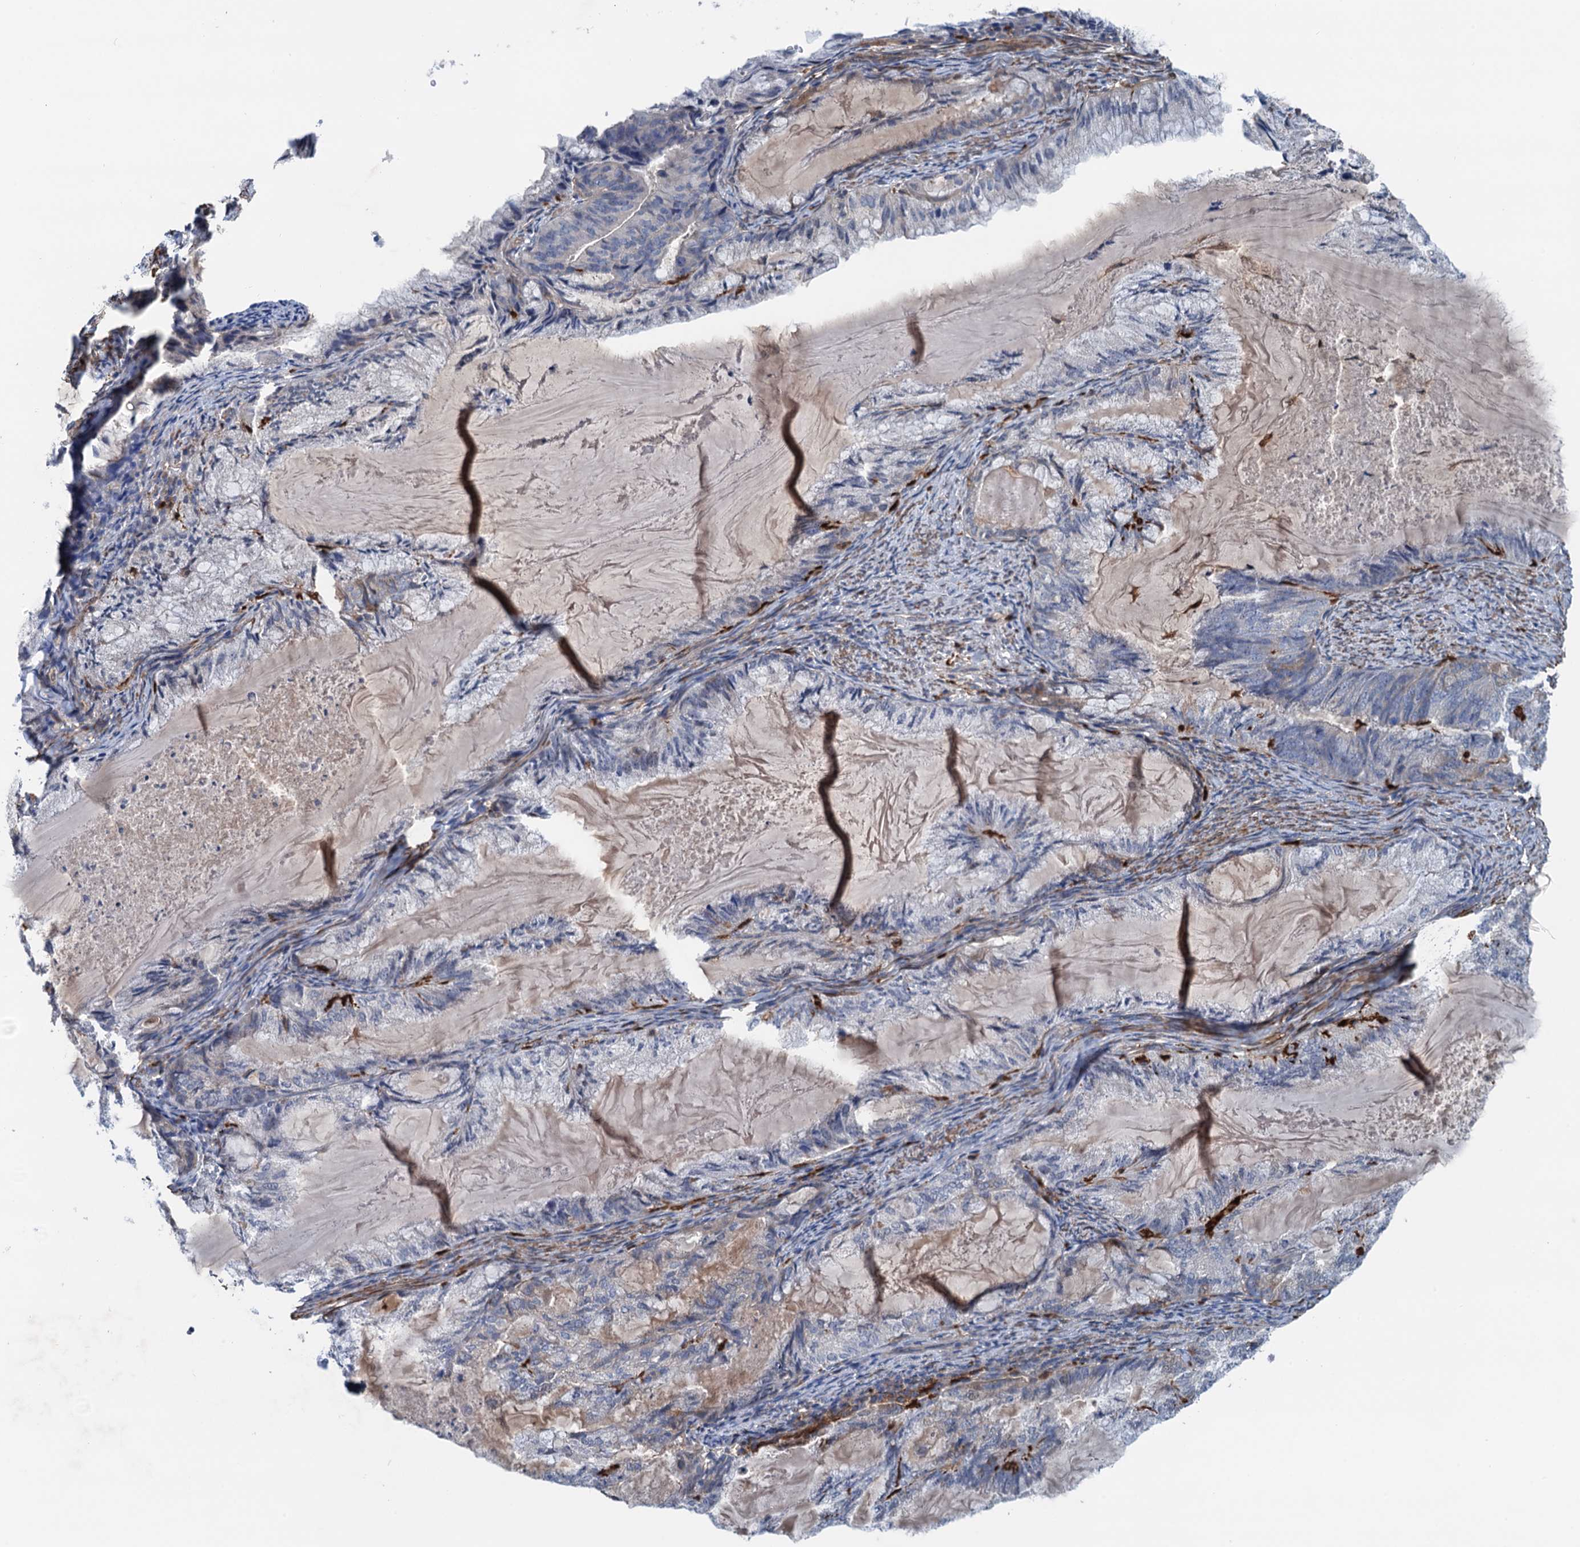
{"staining": {"intensity": "negative", "quantity": "none", "location": "none"}, "tissue": "endometrial cancer", "cell_type": "Tumor cells", "image_type": "cancer", "snomed": [{"axis": "morphology", "description": "Adenocarcinoma, NOS"}, {"axis": "topography", "description": "Endometrium"}], "caption": "The image exhibits no staining of tumor cells in endometrial cancer. (Brightfield microscopy of DAB (3,3'-diaminobenzidine) IHC at high magnification).", "gene": "CSTPP1", "patient": {"sex": "female", "age": 86}}